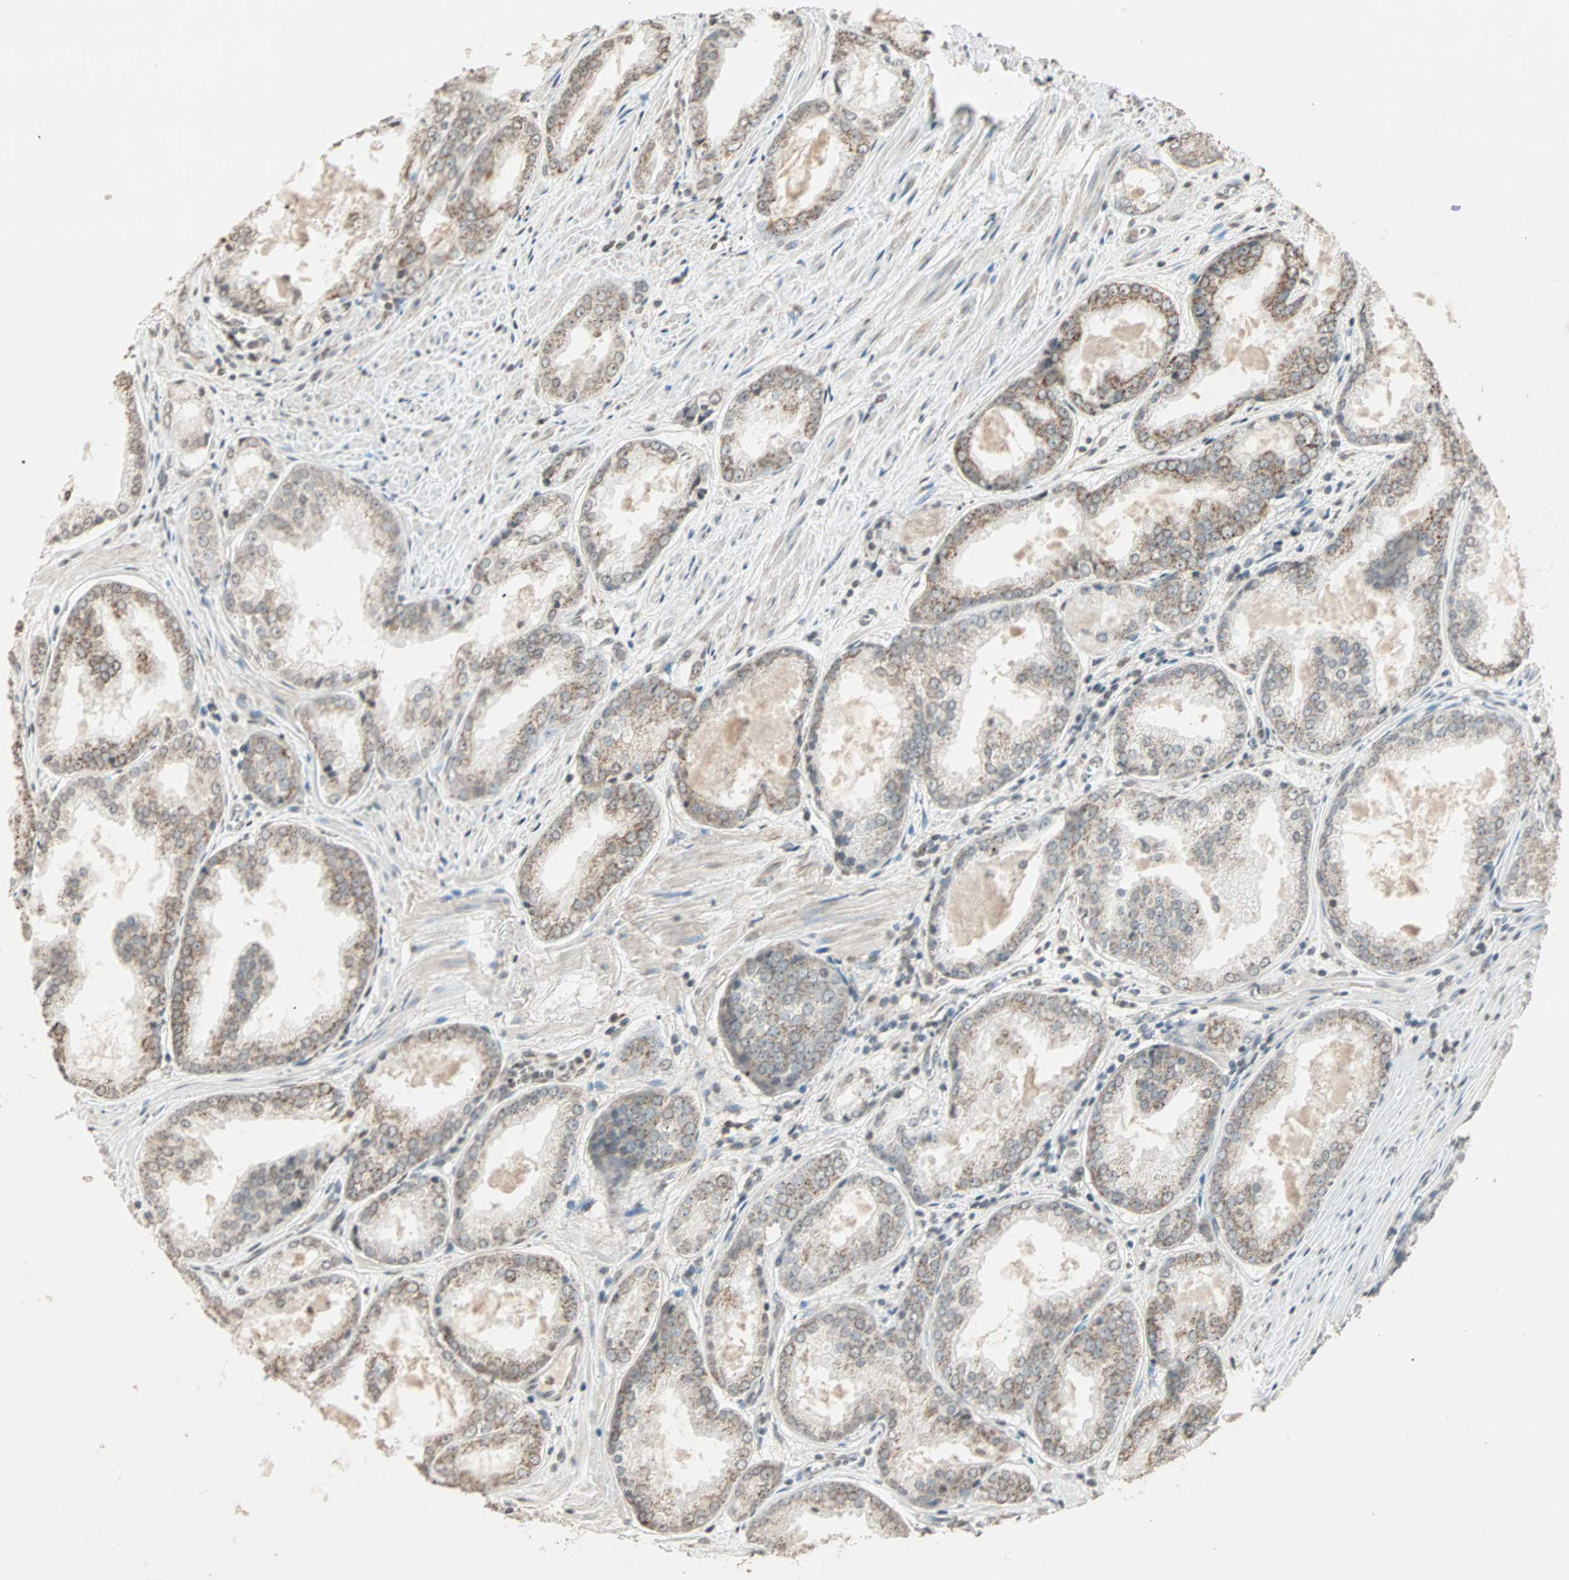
{"staining": {"intensity": "moderate", "quantity": ">75%", "location": "cytoplasmic/membranous"}, "tissue": "prostate cancer", "cell_type": "Tumor cells", "image_type": "cancer", "snomed": [{"axis": "morphology", "description": "Adenocarcinoma, Low grade"}, {"axis": "topography", "description": "Prostate"}], "caption": "Immunohistochemical staining of prostate low-grade adenocarcinoma shows medium levels of moderate cytoplasmic/membranous staining in about >75% of tumor cells.", "gene": "PRELID1", "patient": {"sex": "male", "age": 64}}